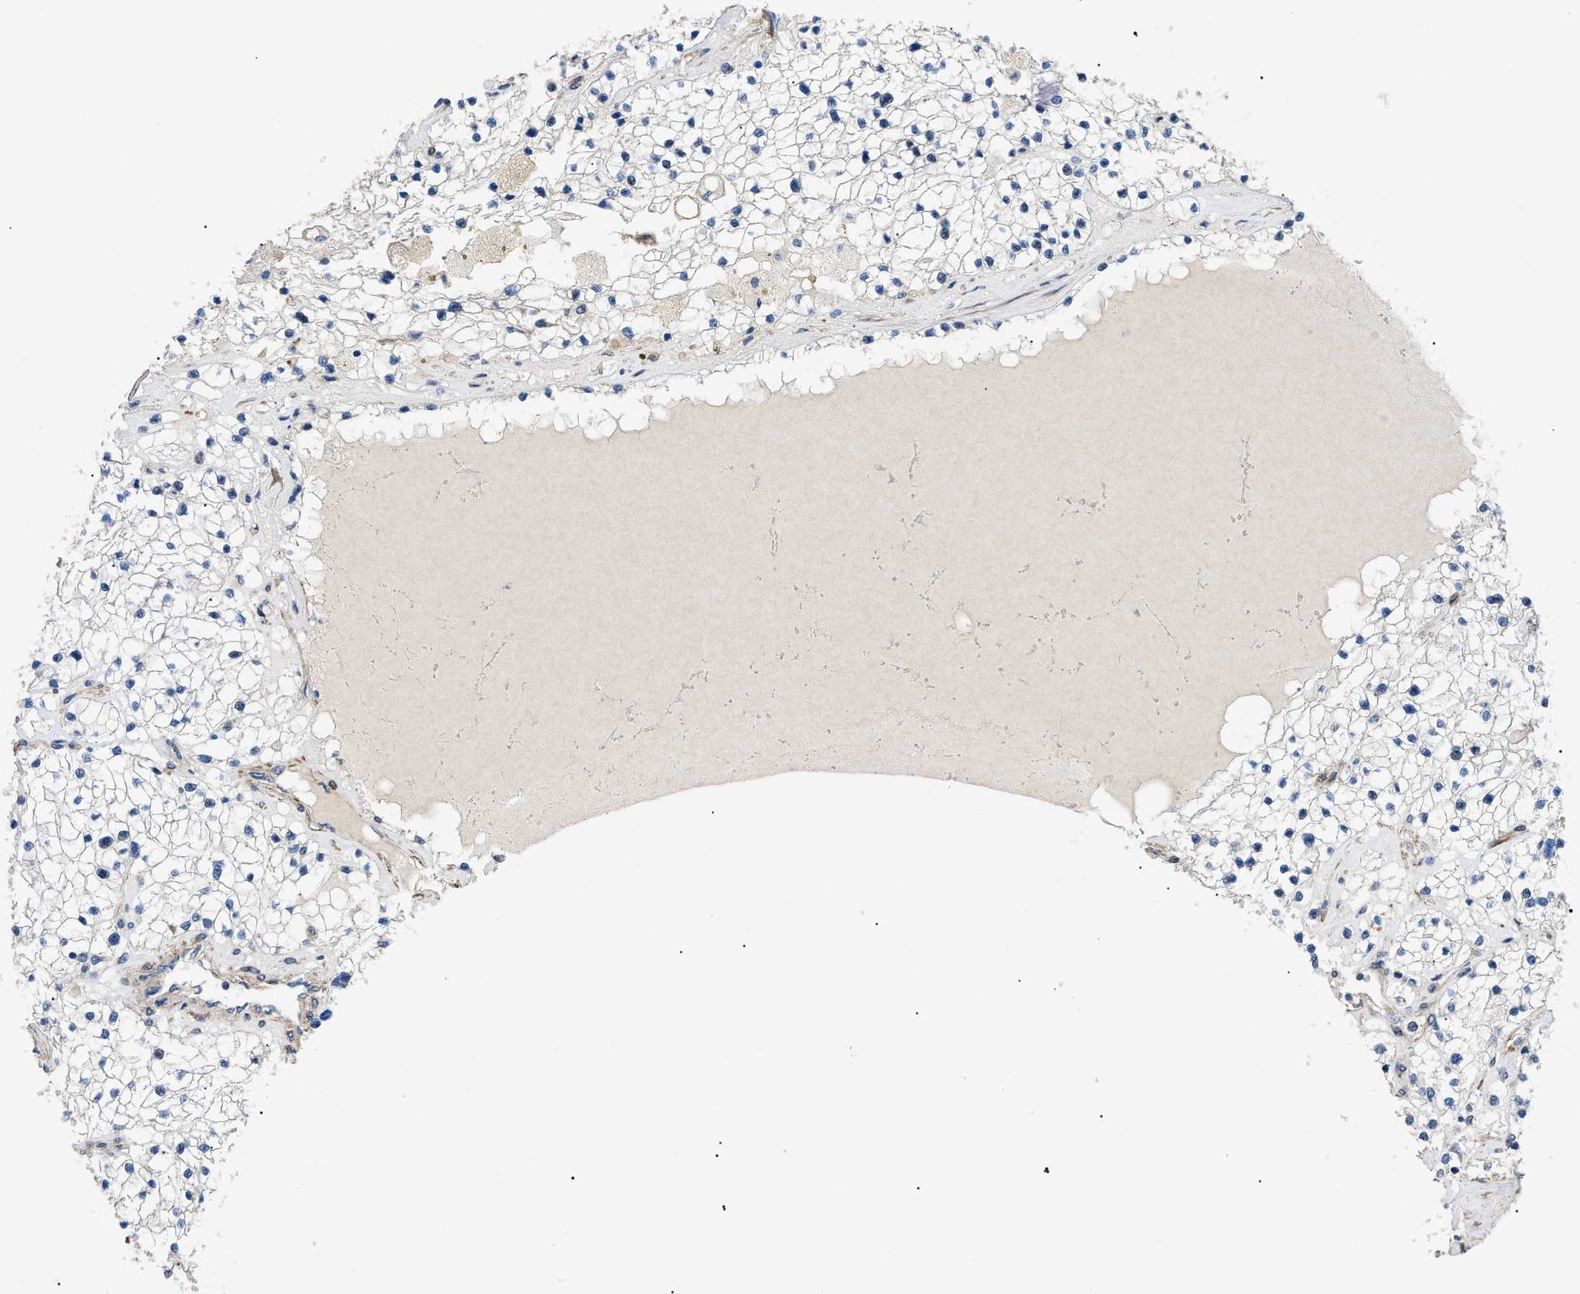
{"staining": {"intensity": "negative", "quantity": "none", "location": "none"}, "tissue": "renal cancer", "cell_type": "Tumor cells", "image_type": "cancer", "snomed": [{"axis": "morphology", "description": "Adenocarcinoma, NOS"}, {"axis": "topography", "description": "Kidney"}], "caption": "Tumor cells show no significant protein positivity in adenocarcinoma (renal).", "gene": "MYO10", "patient": {"sex": "male", "age": 68}}